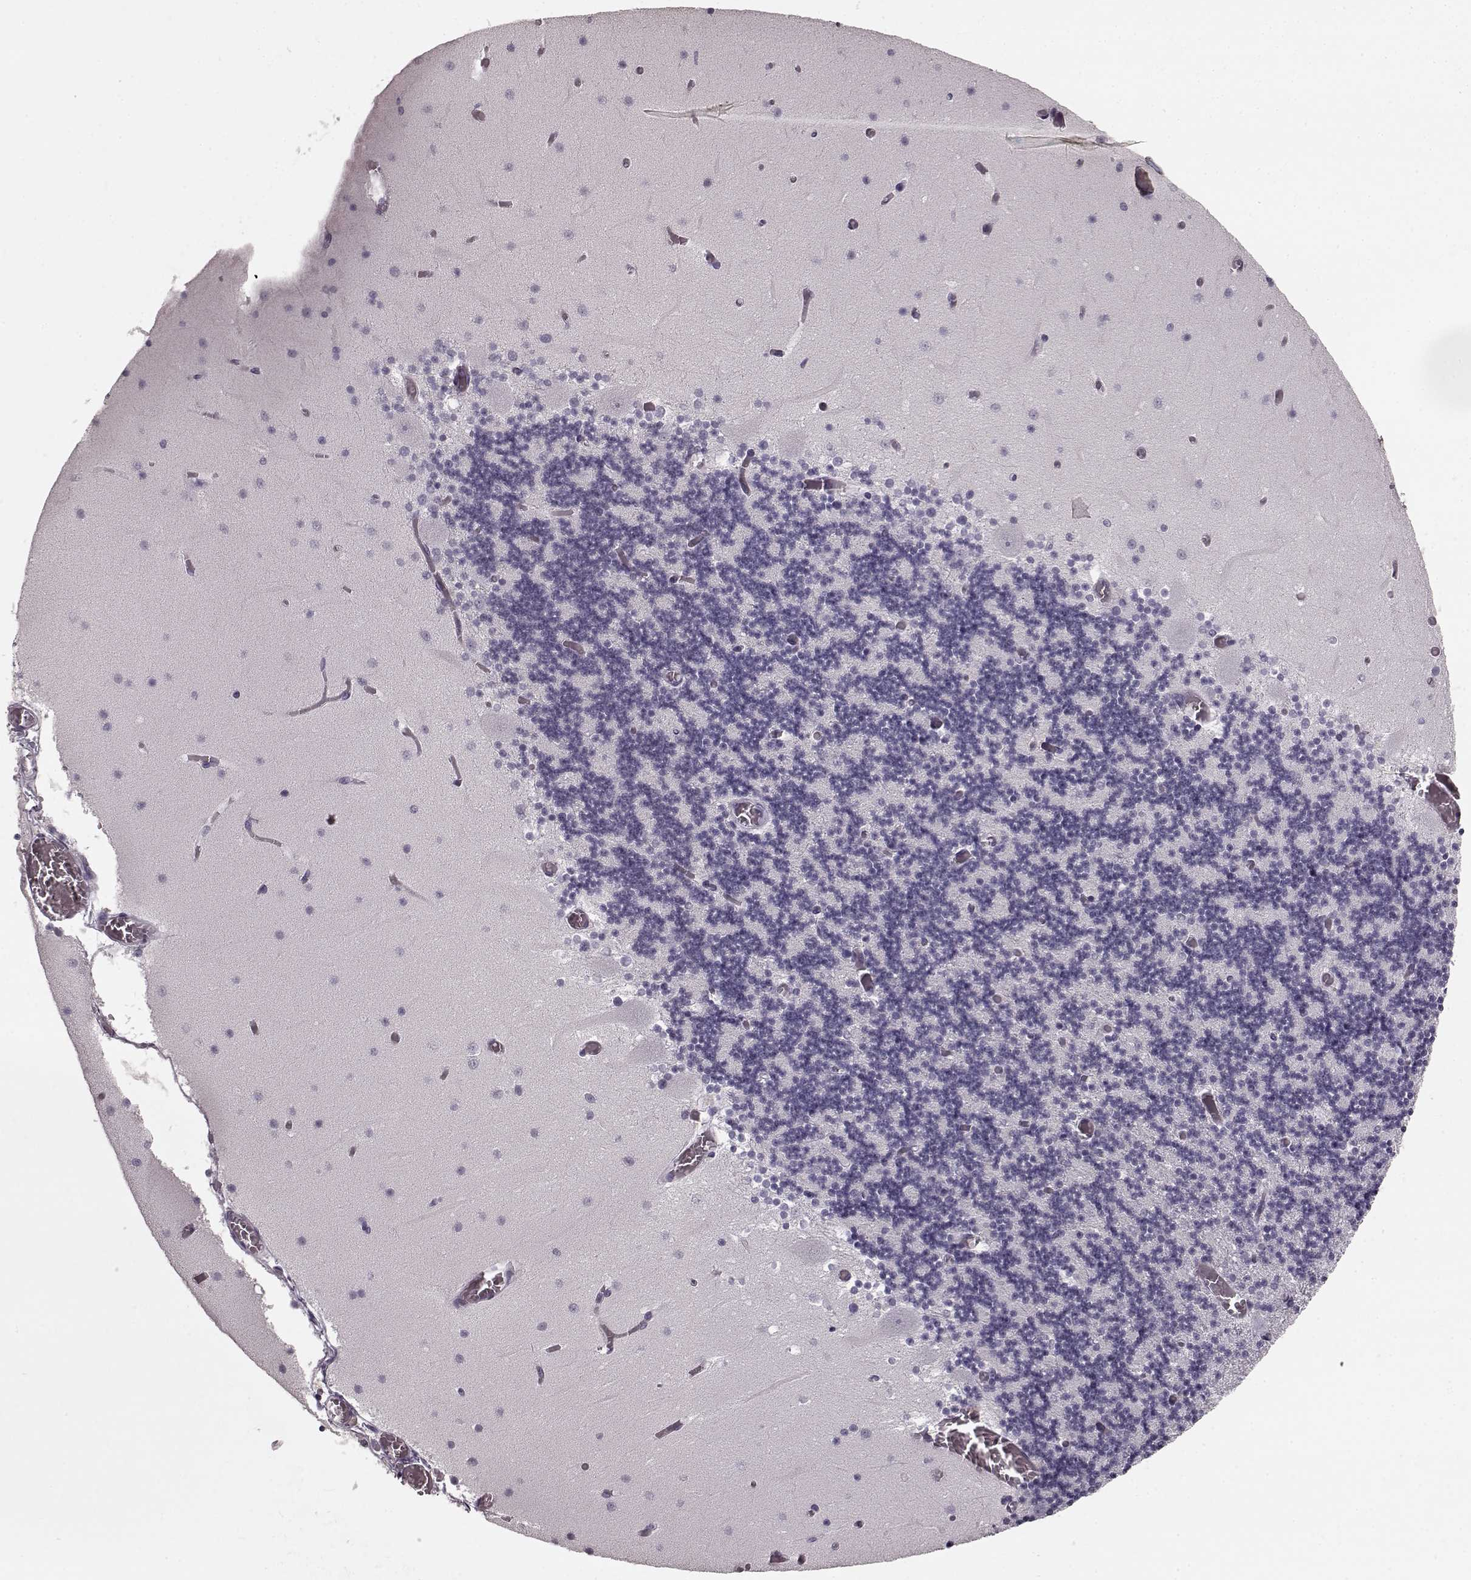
{"staining": {"intensity": "negative", "quantity": "none", "location": "none"}, "tissue": "cerebellum", "cell_type": "Cells in granular layer", "image_type": "normal", "snomed": [{"axis": "morphology", "description": "Normal tissue, NOS"}, {"axis": "topography", "description": "Cerebellum"}], "caption": "An immunohistochemistry micrograph of normal cerebellum is shown. There is no staining in cells in granular layer of cerebellum. (DAB (3,3'-diaminobenzidine) IHC, high magnification).", "gene": "CST7", "patient": {"sex": "female", "age": 28}}